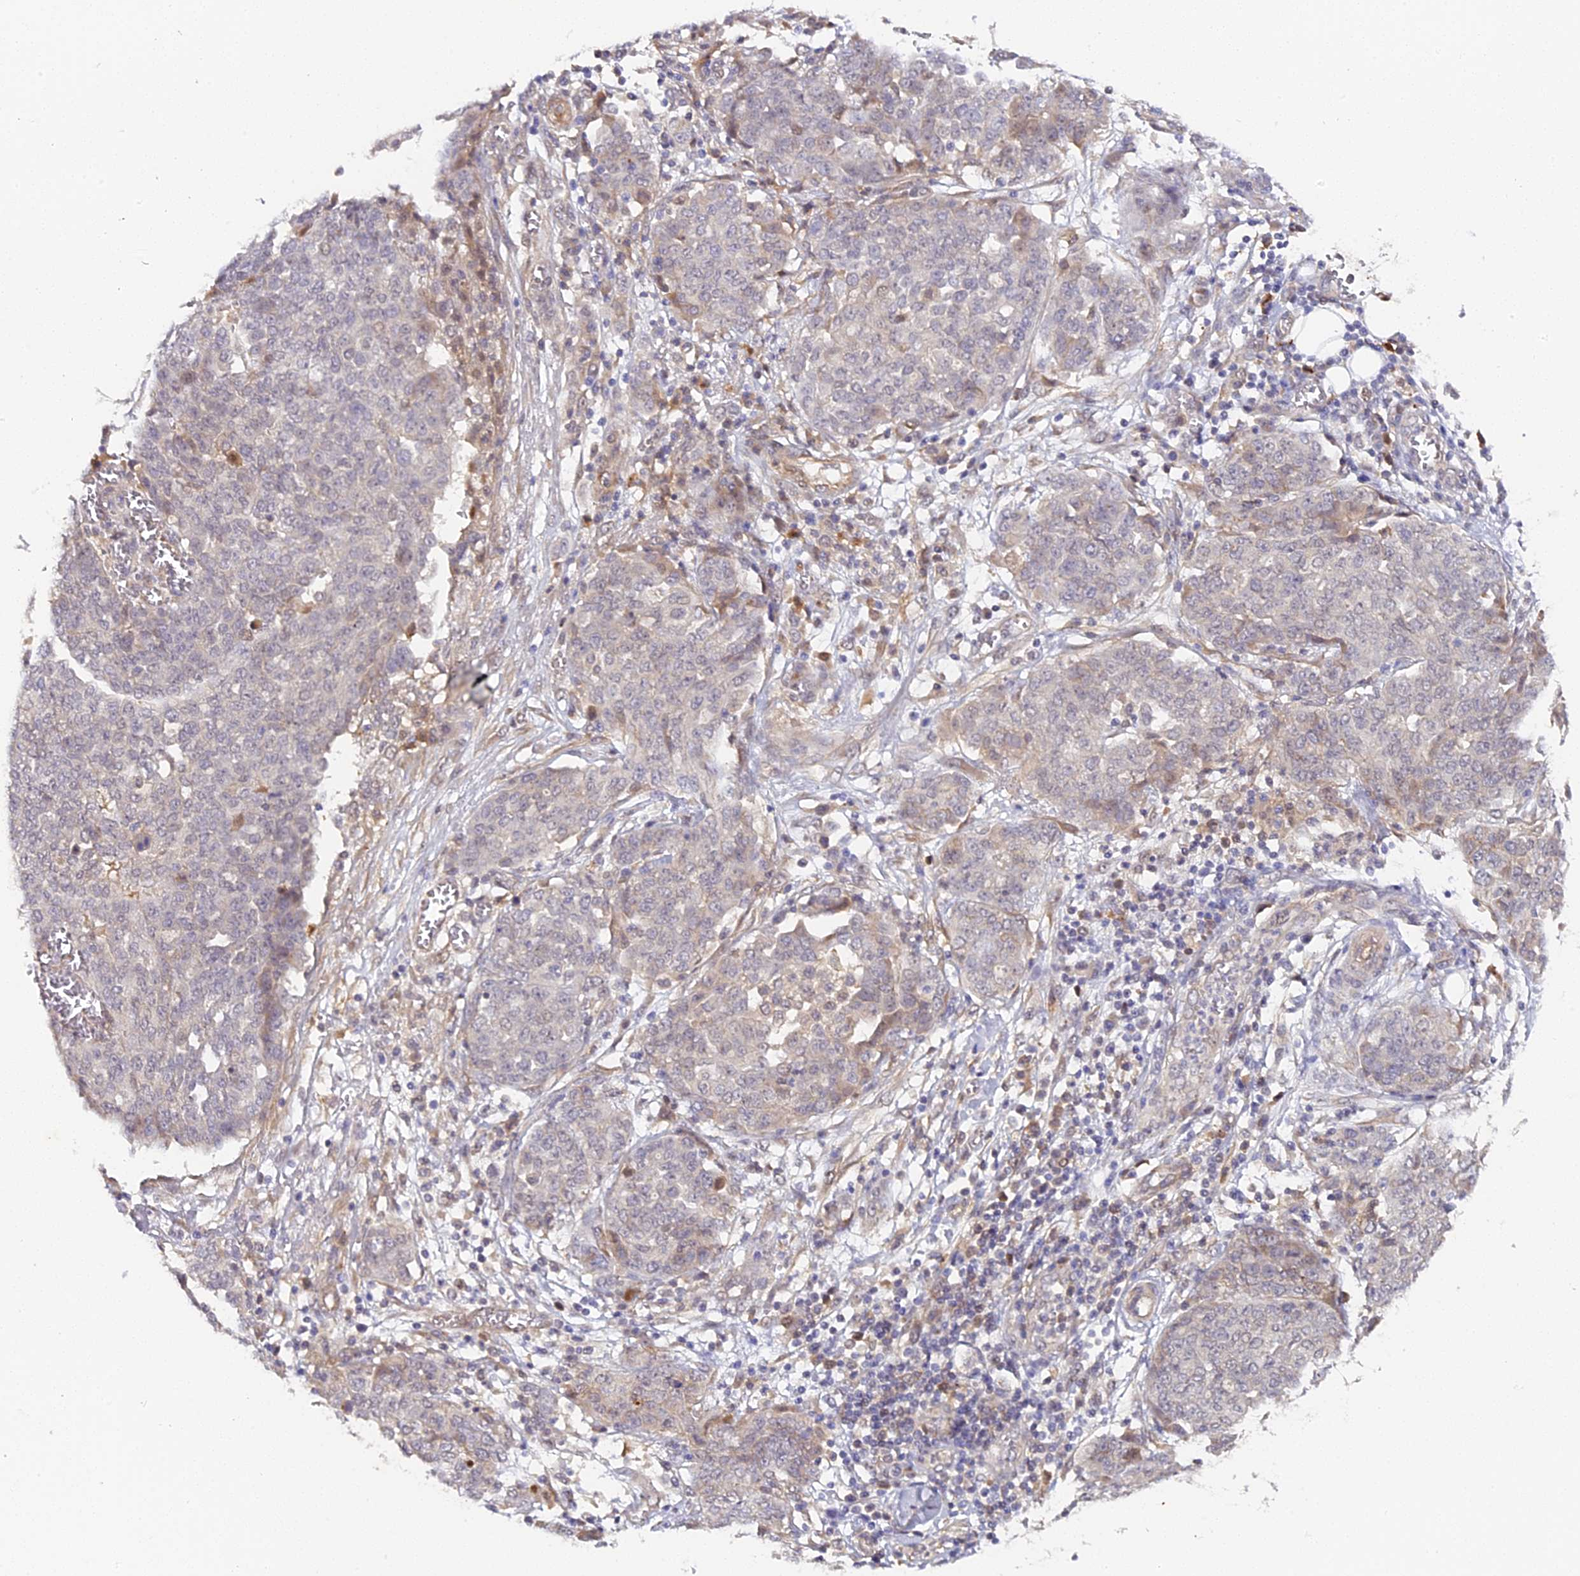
{"staining": {"intensity": "negative", "quantity": "none", "location": "none"}, "tissue": "ovarian cancer", "cell_type": "Tumor cells", "image_type": "cancer", "snomed": [{"axis": "morphology", "description": "Cystadenocarcinoma, serous, NOS"}, {"axis": "topography", "description": "Soft tissue"}, {"axis": "topography", "description": "Ovary"}], "caption": "A high-resolution image shows immunohistochemistry (IHC) staining of serous cystadenocarcinoma (ovarian), which demonstrates no significant staining in tumor cells.", "gene": "IMPACT", "patient": {"sex": "female", "age": 57}}